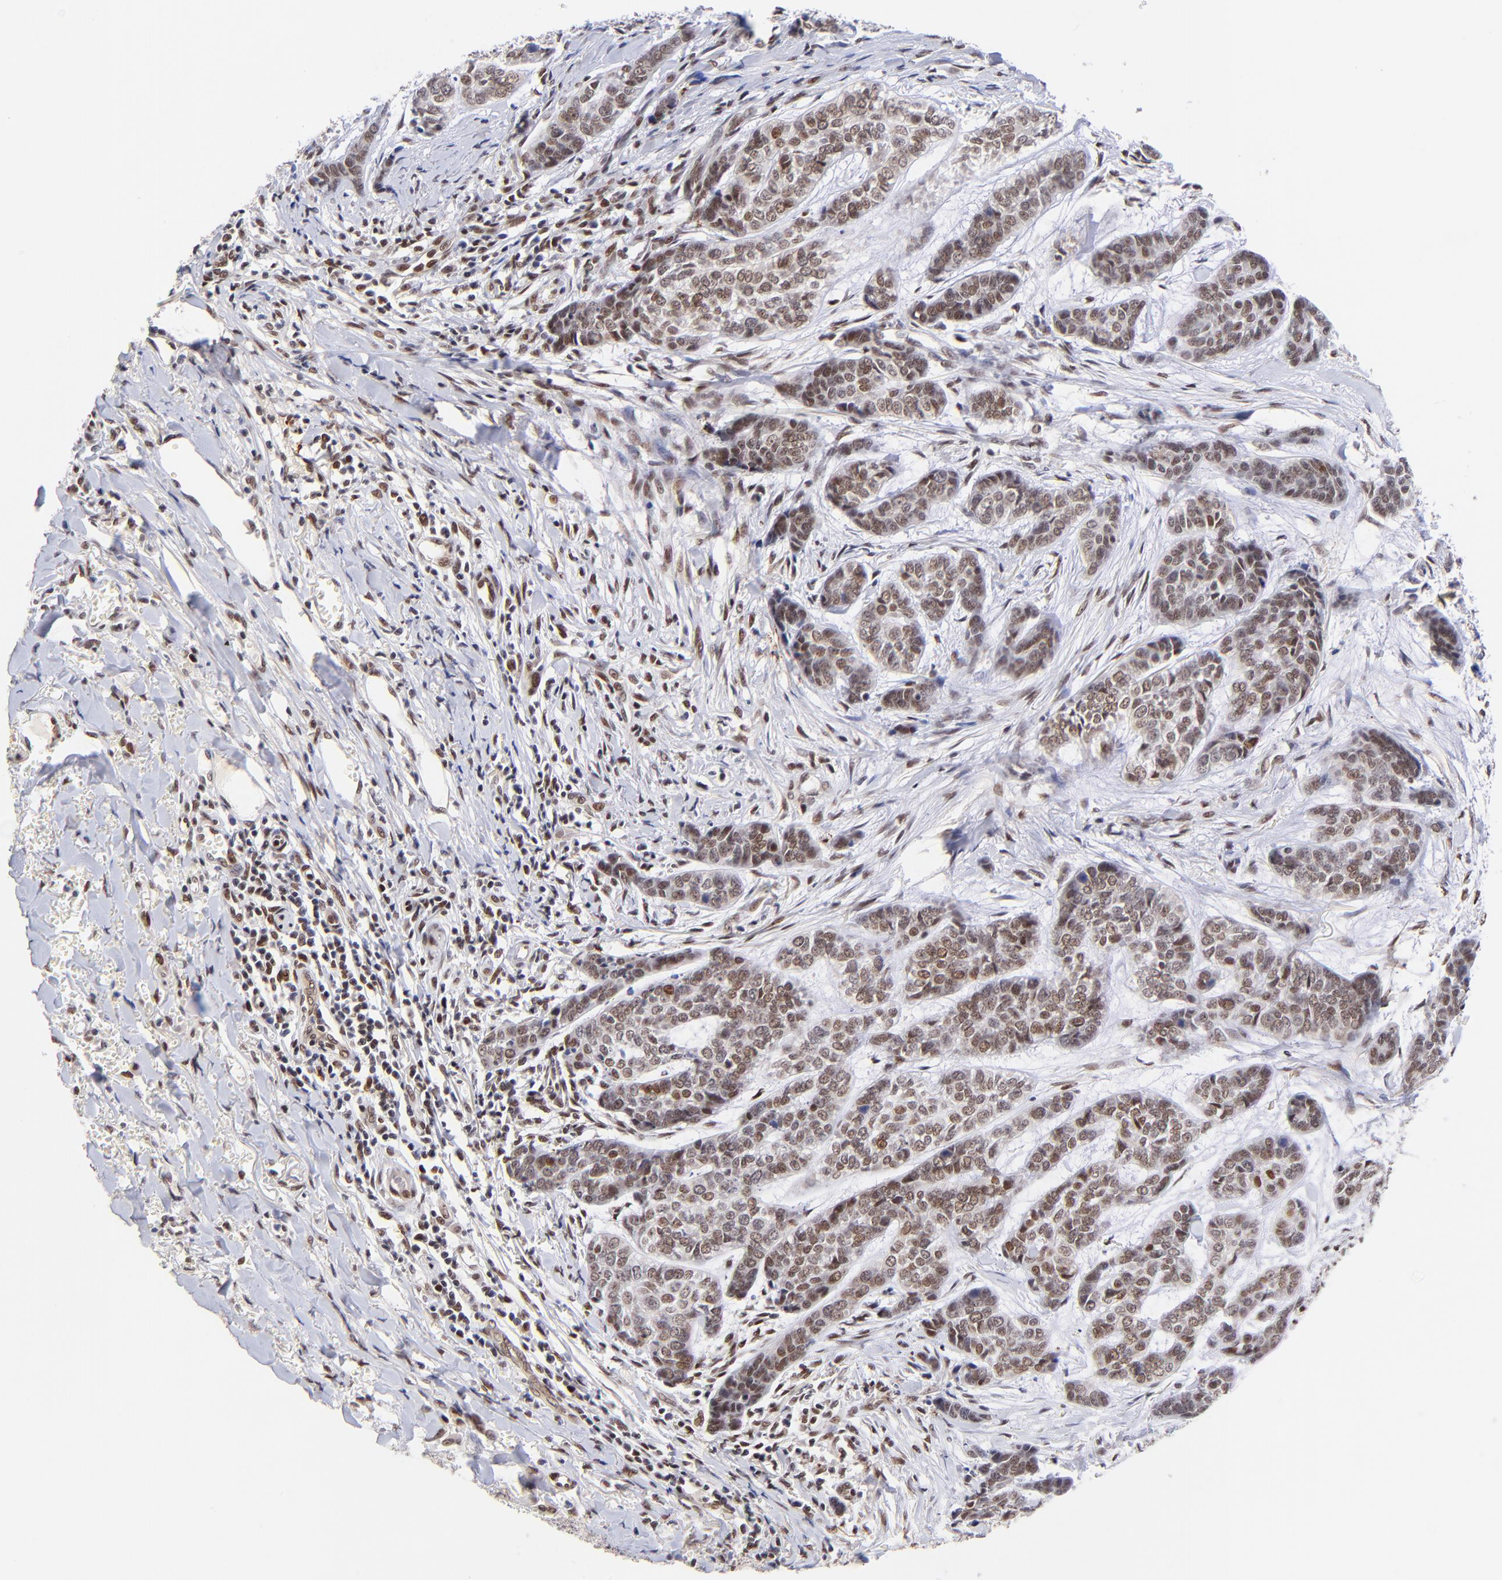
{"staining": {"intensity": "moderate", "quantity": ">75%", "location": "nuclear"}, "tissue": "skin cancer", "cell_type": "Tumor cells", "image_type": "cancer", "snomed": [{"axis": "morphology", "description": "Basal cell carcinoma"}, {"axis": "topography", "description": "Skin"}], "caption": "High-power microscopy captured an immunohistochemistry (IHC) image of basal cell carcinoma (skin), revealing moderate nuclear expression in approximately >75% of tumor cells. The protein of interest is stained brown, and the nuclei are stained in blue (DAB IHC with brightfield microscopy, high magnification).", "gene": "MIDEAS", "patient": {"sex": "female", "age": 64}}